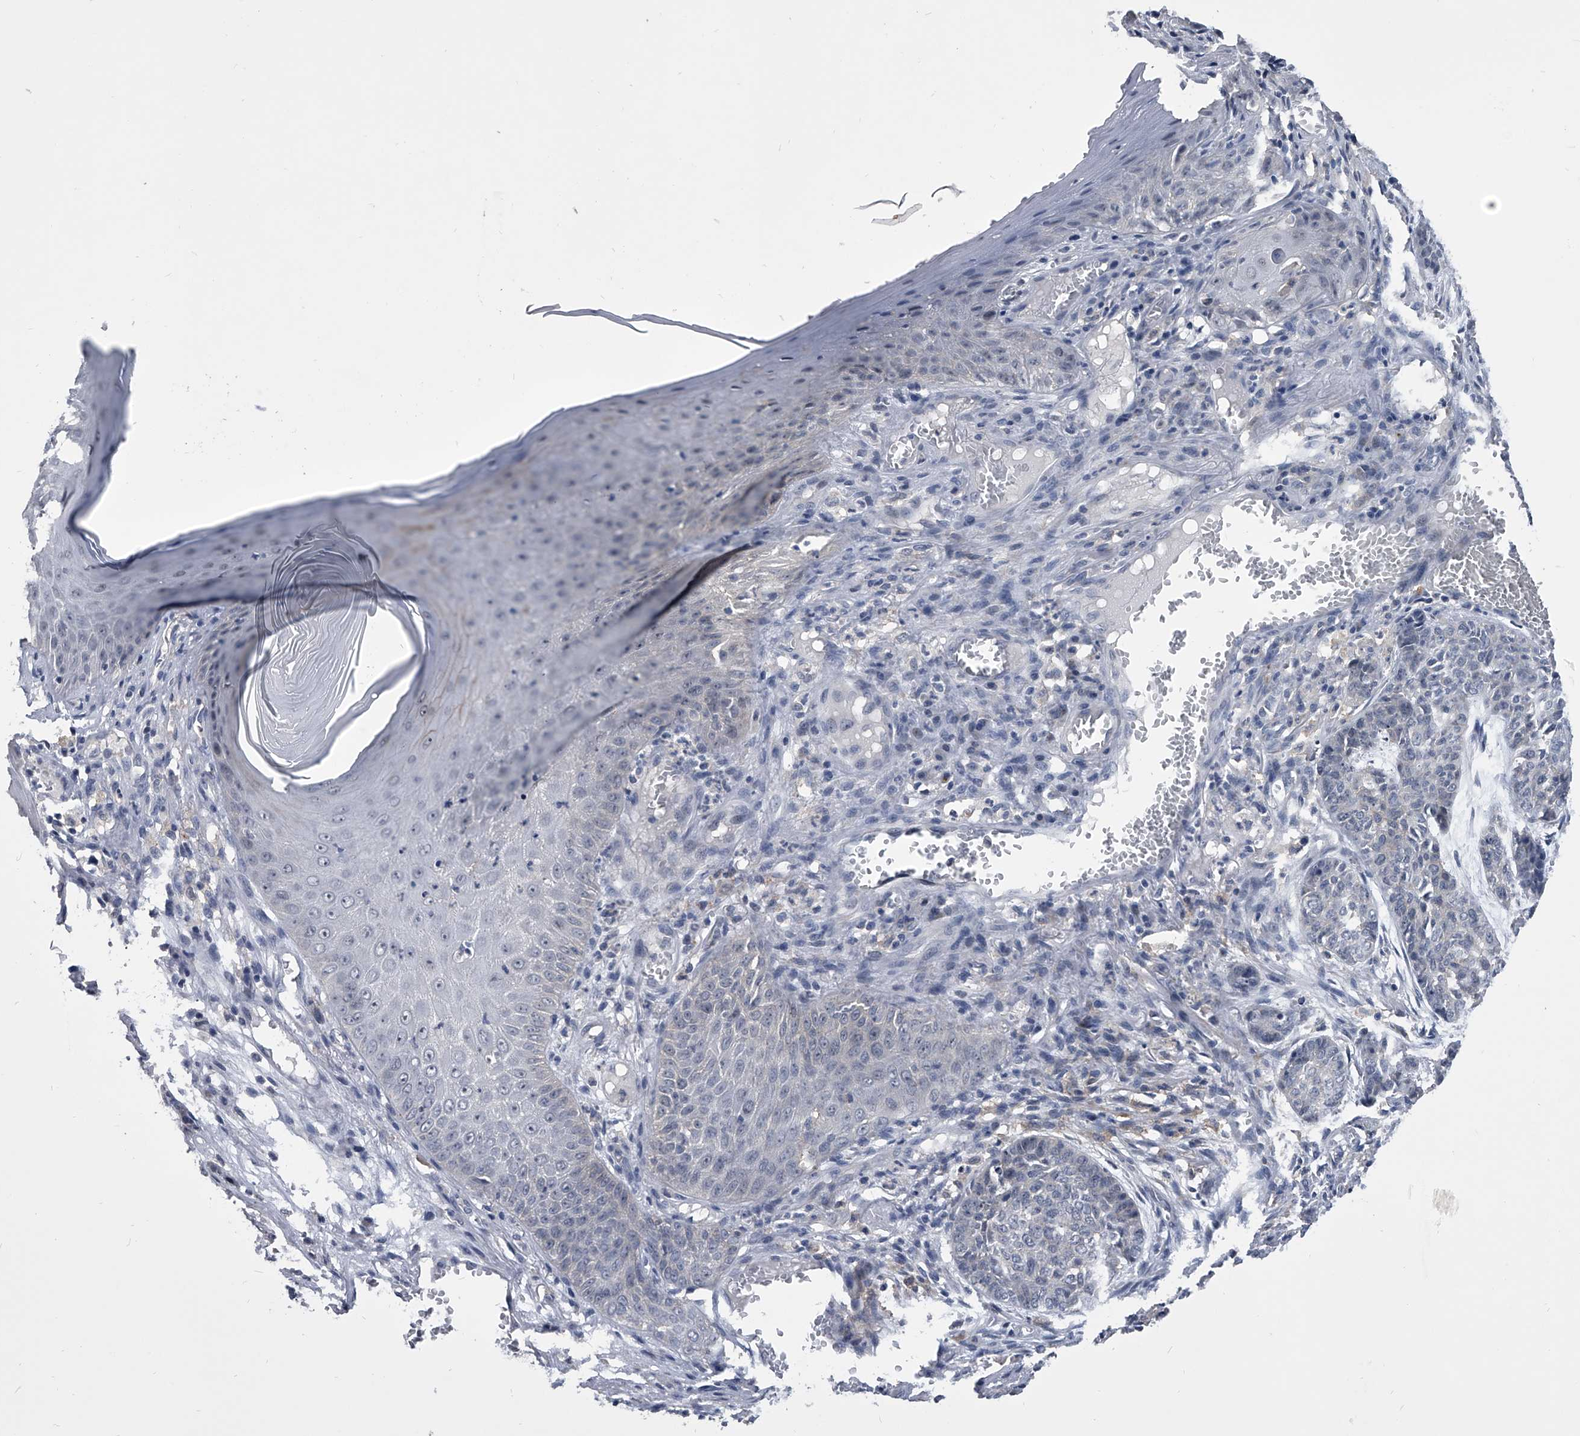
{"staining": {"intensity": "negative", "quantity": "none", "location": "none"}, "tissue": "skin cancer", "cell_type": "Tumor cells", "image_type": "cancer", "snomed": [{"axis": "morphology", "description": "Basal cell carcinoma"}, {"axis": "topography", "description": "Skin"}], "caption": "DAB (3,3'-diaminobenzidine) immunohistochemical staining of skin cancer shows no significant staining in tumor cells.", "gene": "MAP4K3", "patient": {"sex": "female", "age": 64}}